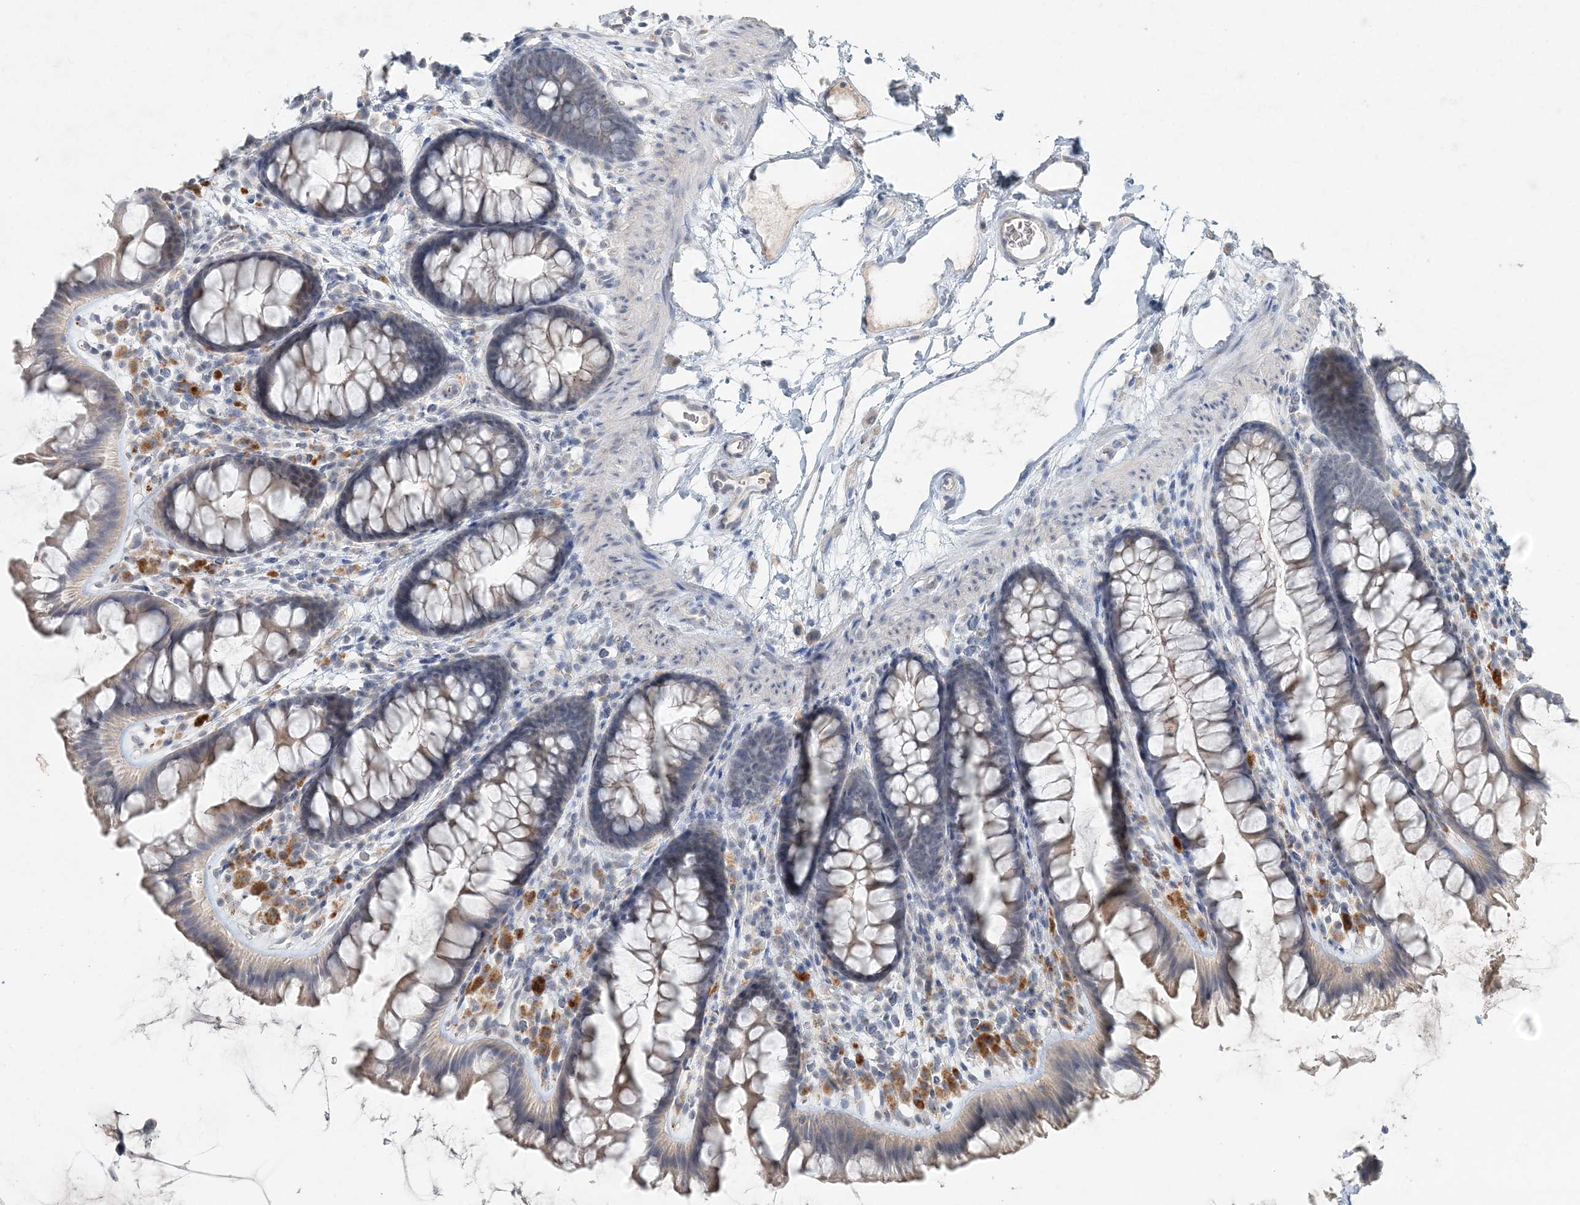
{"staining": {"intensity": "negative", "quantity": "none", "location": "none"}, "tissue": "colon", "cell_type": "Endothelial cells", "image_type": "normal", "snomed": [{"axis": "morphology", "description": "Normal tissue, NOS"}, {"axis": "topography", "description": "Colon"}], "caption": "A micrograph of human colon is negative for staining in endothelial cells.", "gene": "DNAH5", "patient": {"sex": "female", "age": 62}}